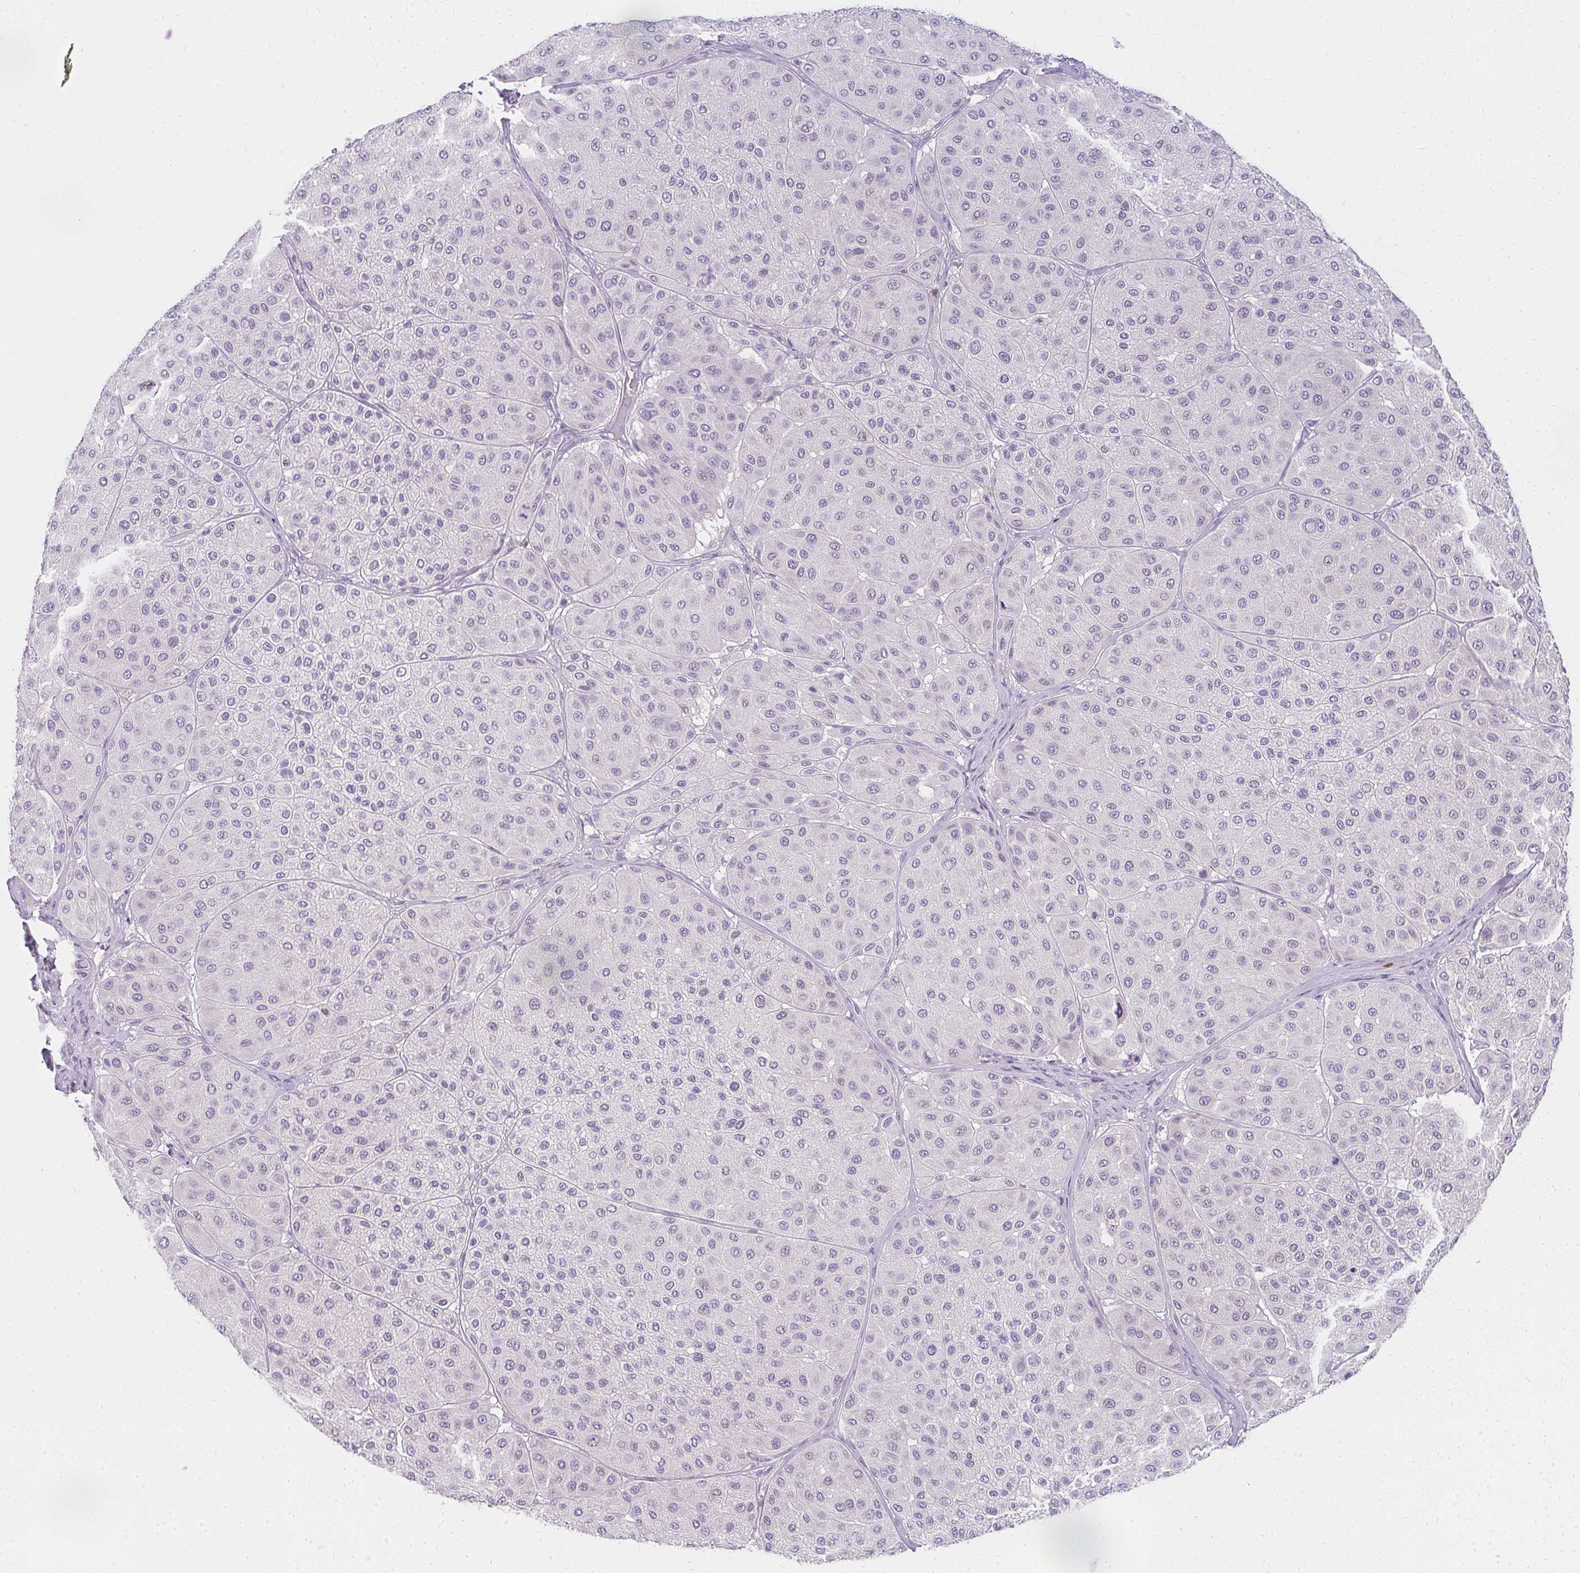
{"staining": {"intensity": "negative", "quantity": "none", "location": "none"}, "tissue": "melanoma", "cell_type": "Tumor cells", "image_type": "cancer", "snomed": [{"axis": "morphology", "description": "Malignant melanoma, Metastatic site"}, {"axis": "topography", "description": "Smooth muscle"}], "caption": "Photomicrograph shows no significant protein positivity in tumor cells of malignant melanoma (metastatic site).", "gene": "PPP1R3G", "patient": {"sex": "male", "age": 41}}